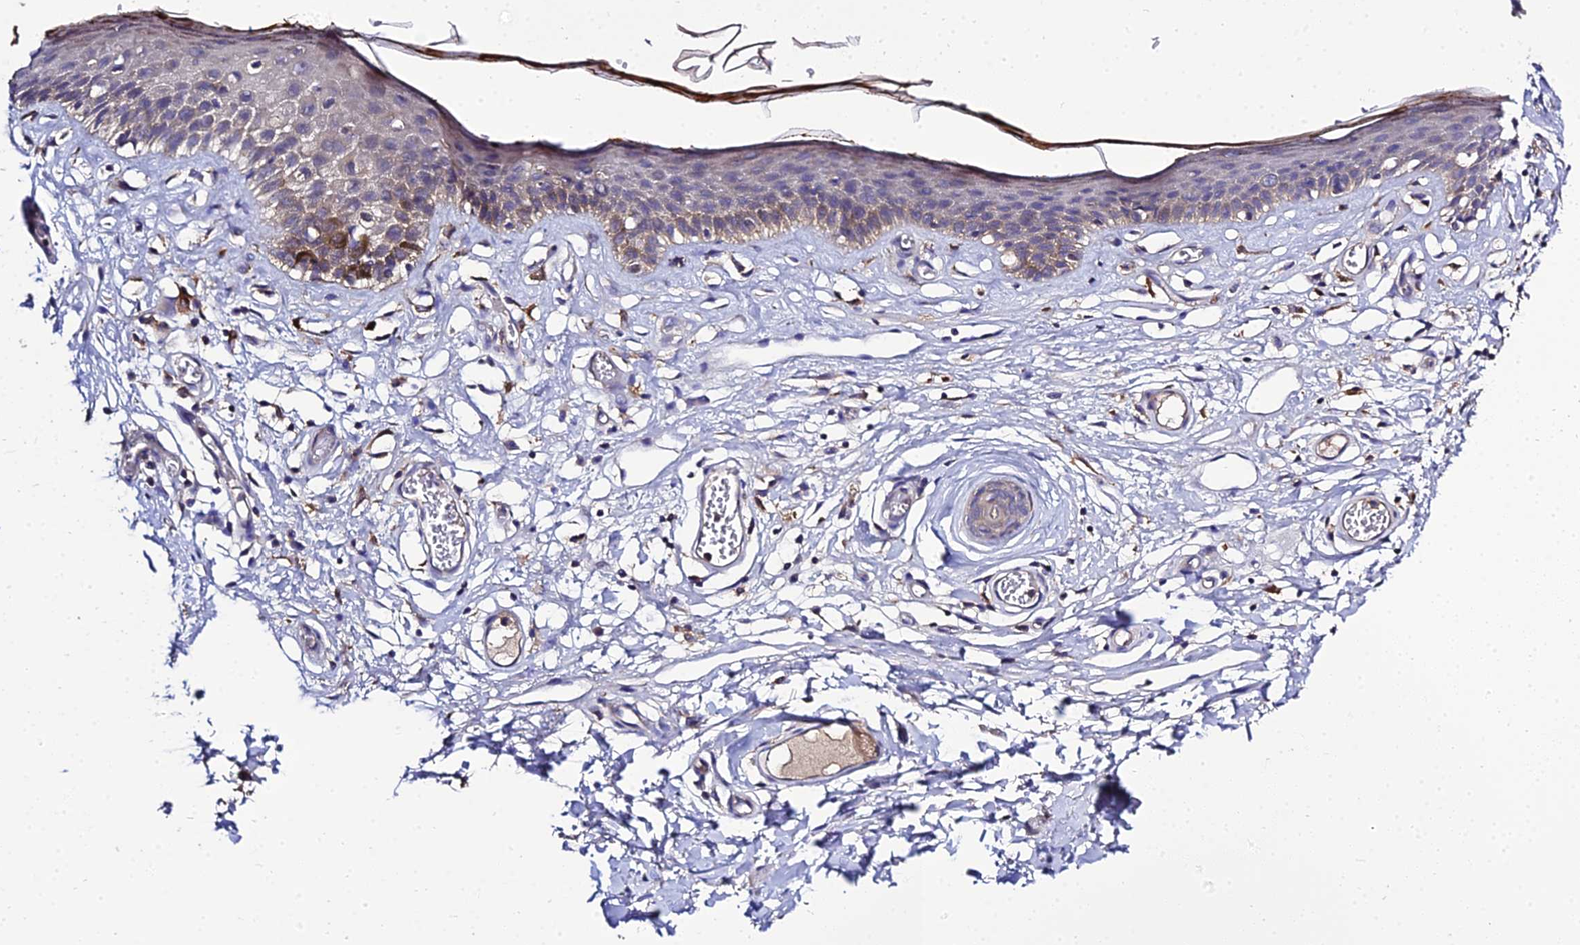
{"staining": {"intensity": "moderate", "quantity": "<25%", "location": "cytoplasmic/membranous"}, "tissue": "skin", "cell_type": "Epidermal cells", "image_type": "normal", "snomed": [{"axis": "morphology", "description": "Normal tissue, NOS"}, {"axis": "topography", "description": "Adipose tissue"}, {"axis": "topography", "description": "Vascular tissue"}, {"axis": "topography", "description": "Vulva"}, {"axis": "topography", "description": "Peripheral nerve tissue"}], "caption": "Immunohistochemical staining of benign human skin exhibits moderate cytoplasmic/membranous protein expression in approximately <25% of epidermal cells. Using DAB (brown) and hematoxylin (blue) stains, captured at high magnification using brightfield microscopy.", "gene": "C2orf69", "patient": {"sex": "female", "age": 86}}